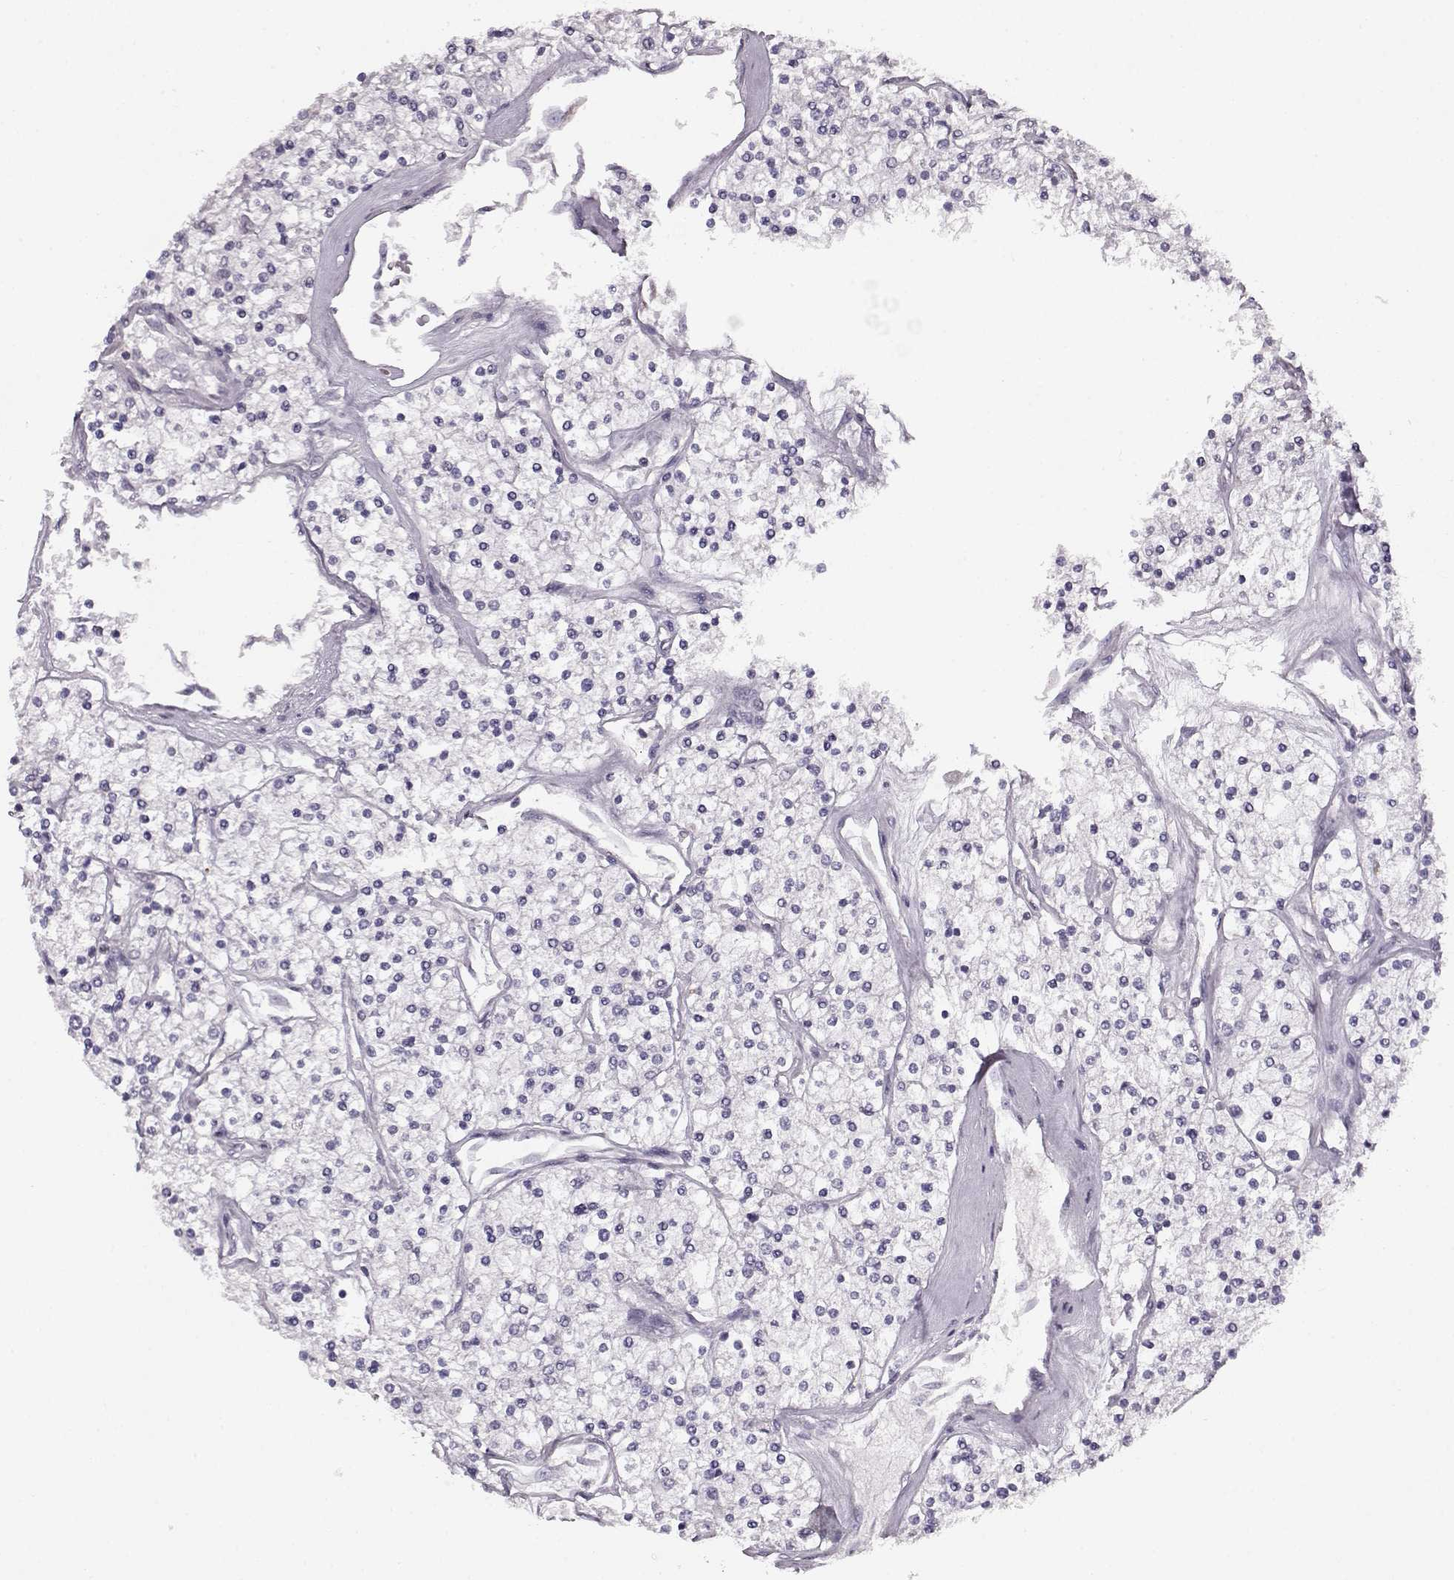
{"staining": {"intensity": "negative", "quantity": "none", "location": "none"}, "tissue": "renal cancer", "cell_type": "Tumor cells", "image_type": "cancer", "snomed": [{"axis": "morphology", "description": "Adenocarcinoma, NOS"}, {"axis": "topography", "description": "Kidney"}], "caption": "Photomicrograph shows no significant protein staining in tumor cells of adenocarcinoma (renal).", "gene": "RP1L1", "patient": {"sex": "male", "age": 80}}